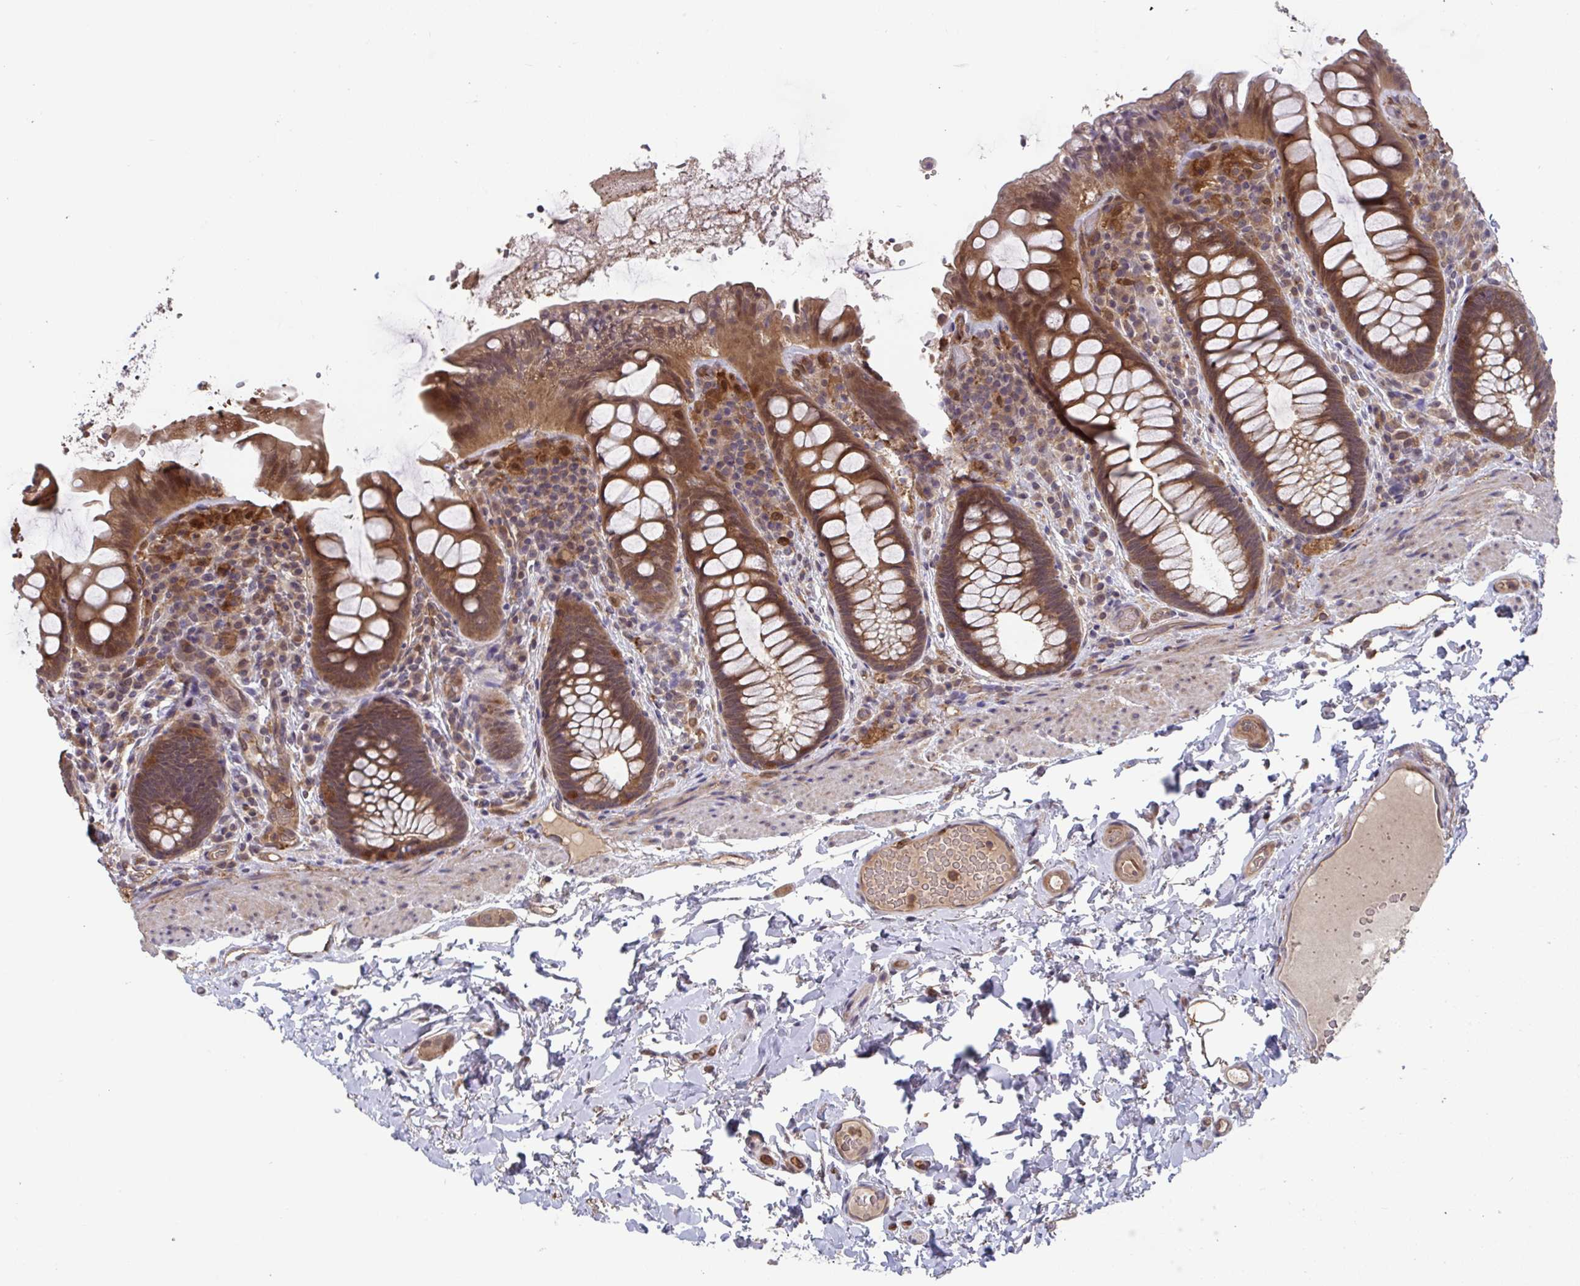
{"staining": {"intensity": "strong", "quantity": ">75%", "location": "cytoplasmic/membranous,nuclear"}, "tissue": "rectum", "cell_type": "Glandular cells", "image_type": "normal", "snomed": [{"axis": "morphology", "description": "Normal tissue, NOS"}, {"axis": "topography", "description": "Rectum"}], "caption": "High-magnification brightfield microscopy of normal rectum stained with DAB (brown) and counterstained with hematoxylin (blue). glandular cells exhibit strong cytoplasmic/membranous,nuclear staining is seen in approximately>75% of cells.", "gene": "TIGAR", "patient": {"sex": "female", "age": 69}}